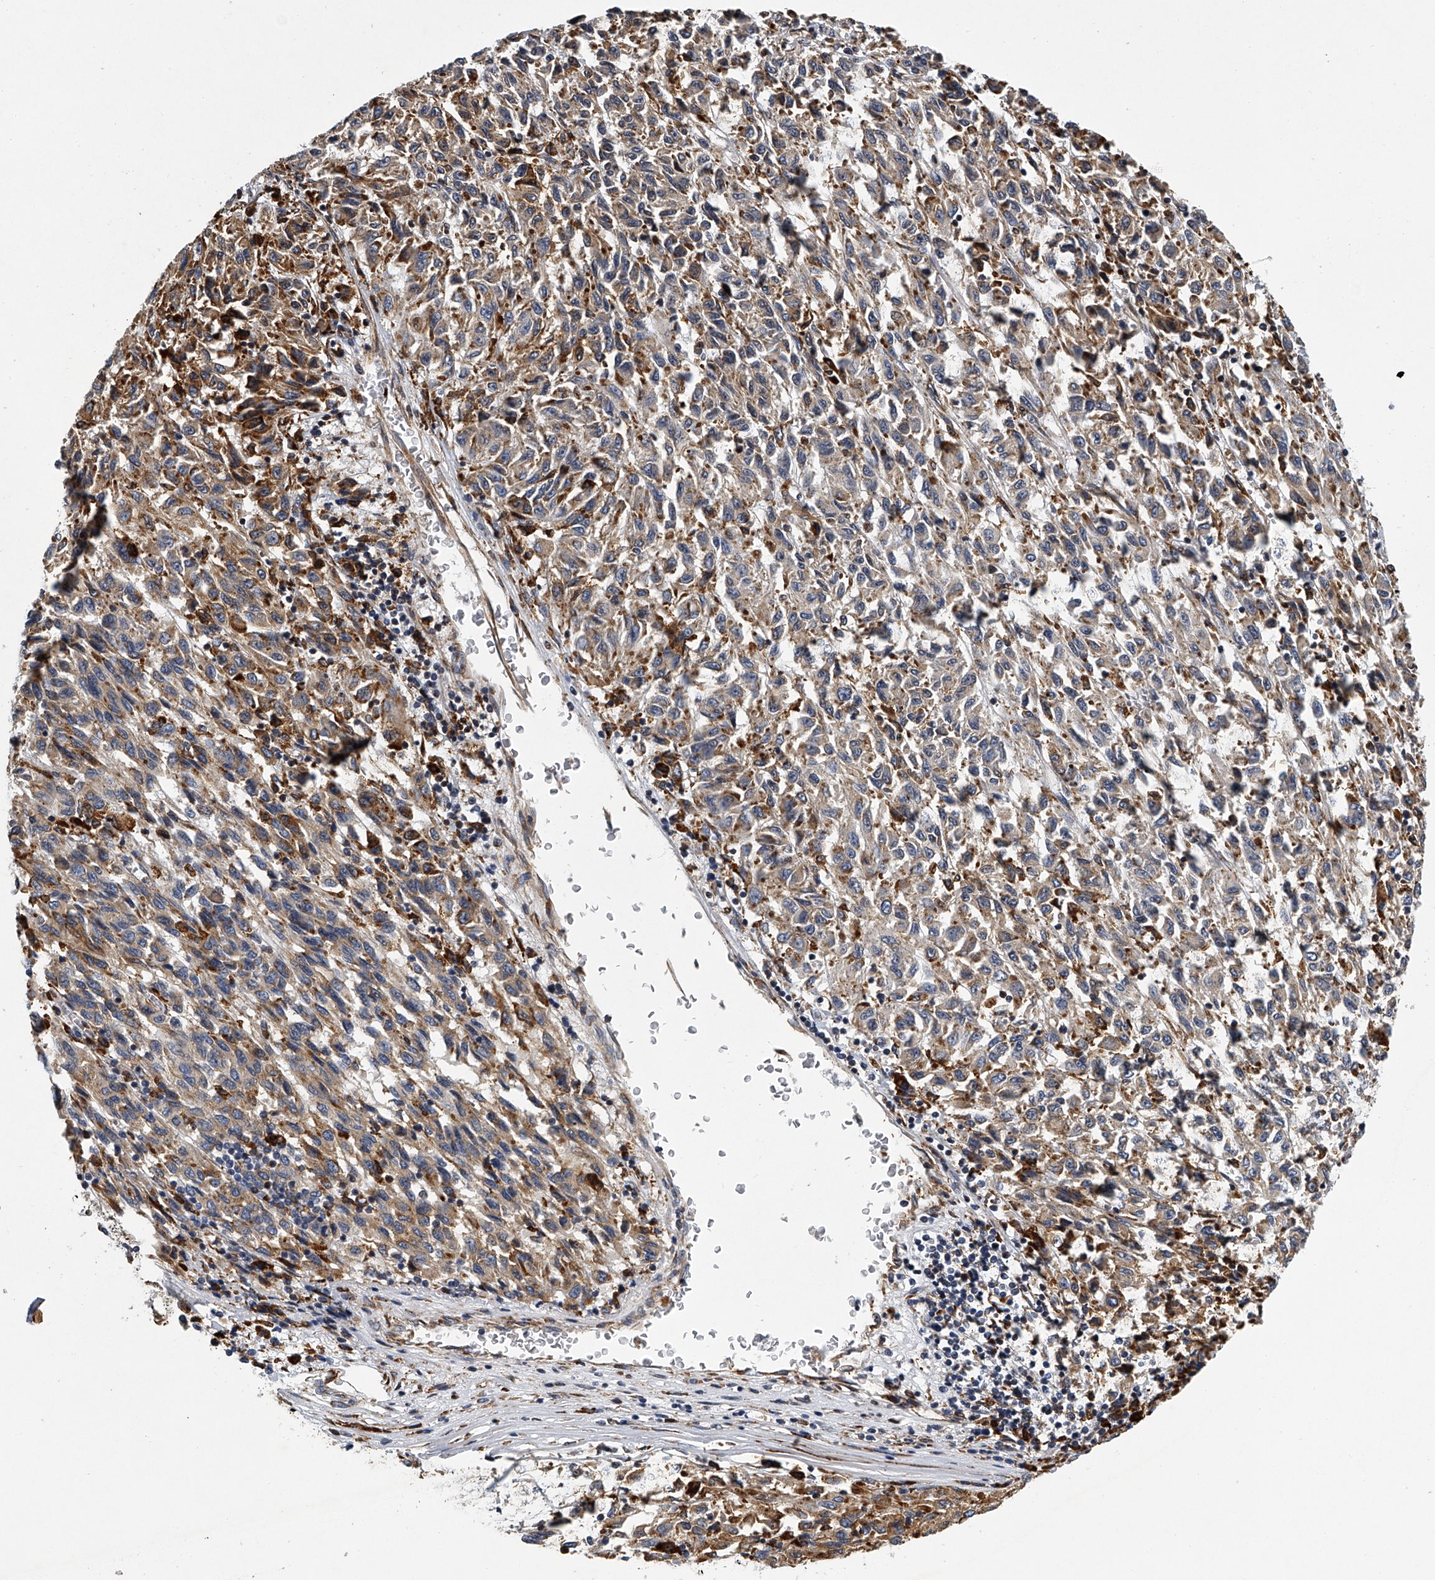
{"staining": {"intensity": "weak", "quantity": ">75%", "location": "cytoplasmic/membranous"}, "tissue": "melanoma", "cell_type": "Tumor cells", "image_type": "cancer", "snomed": [{"axis": "morphology", "description": "Malignant melanoma, Metastatic site"}, {"axis": "topography", "description": "Lung"}], "caption": "Malignant melanoma (metastatic site) stained with DAB IHC displays low levels of weak cytoplasmic/membranous positivity in approximately >75% of tumor cells. The protein is stained brown, and the nuclei are stained in blue (DAB (3,3'-diaminobenzidine) IHC with brightfield microscopy, high magnification).", "gene": "TMEM63C", "patient": {"sex": "male", "age": 64}}